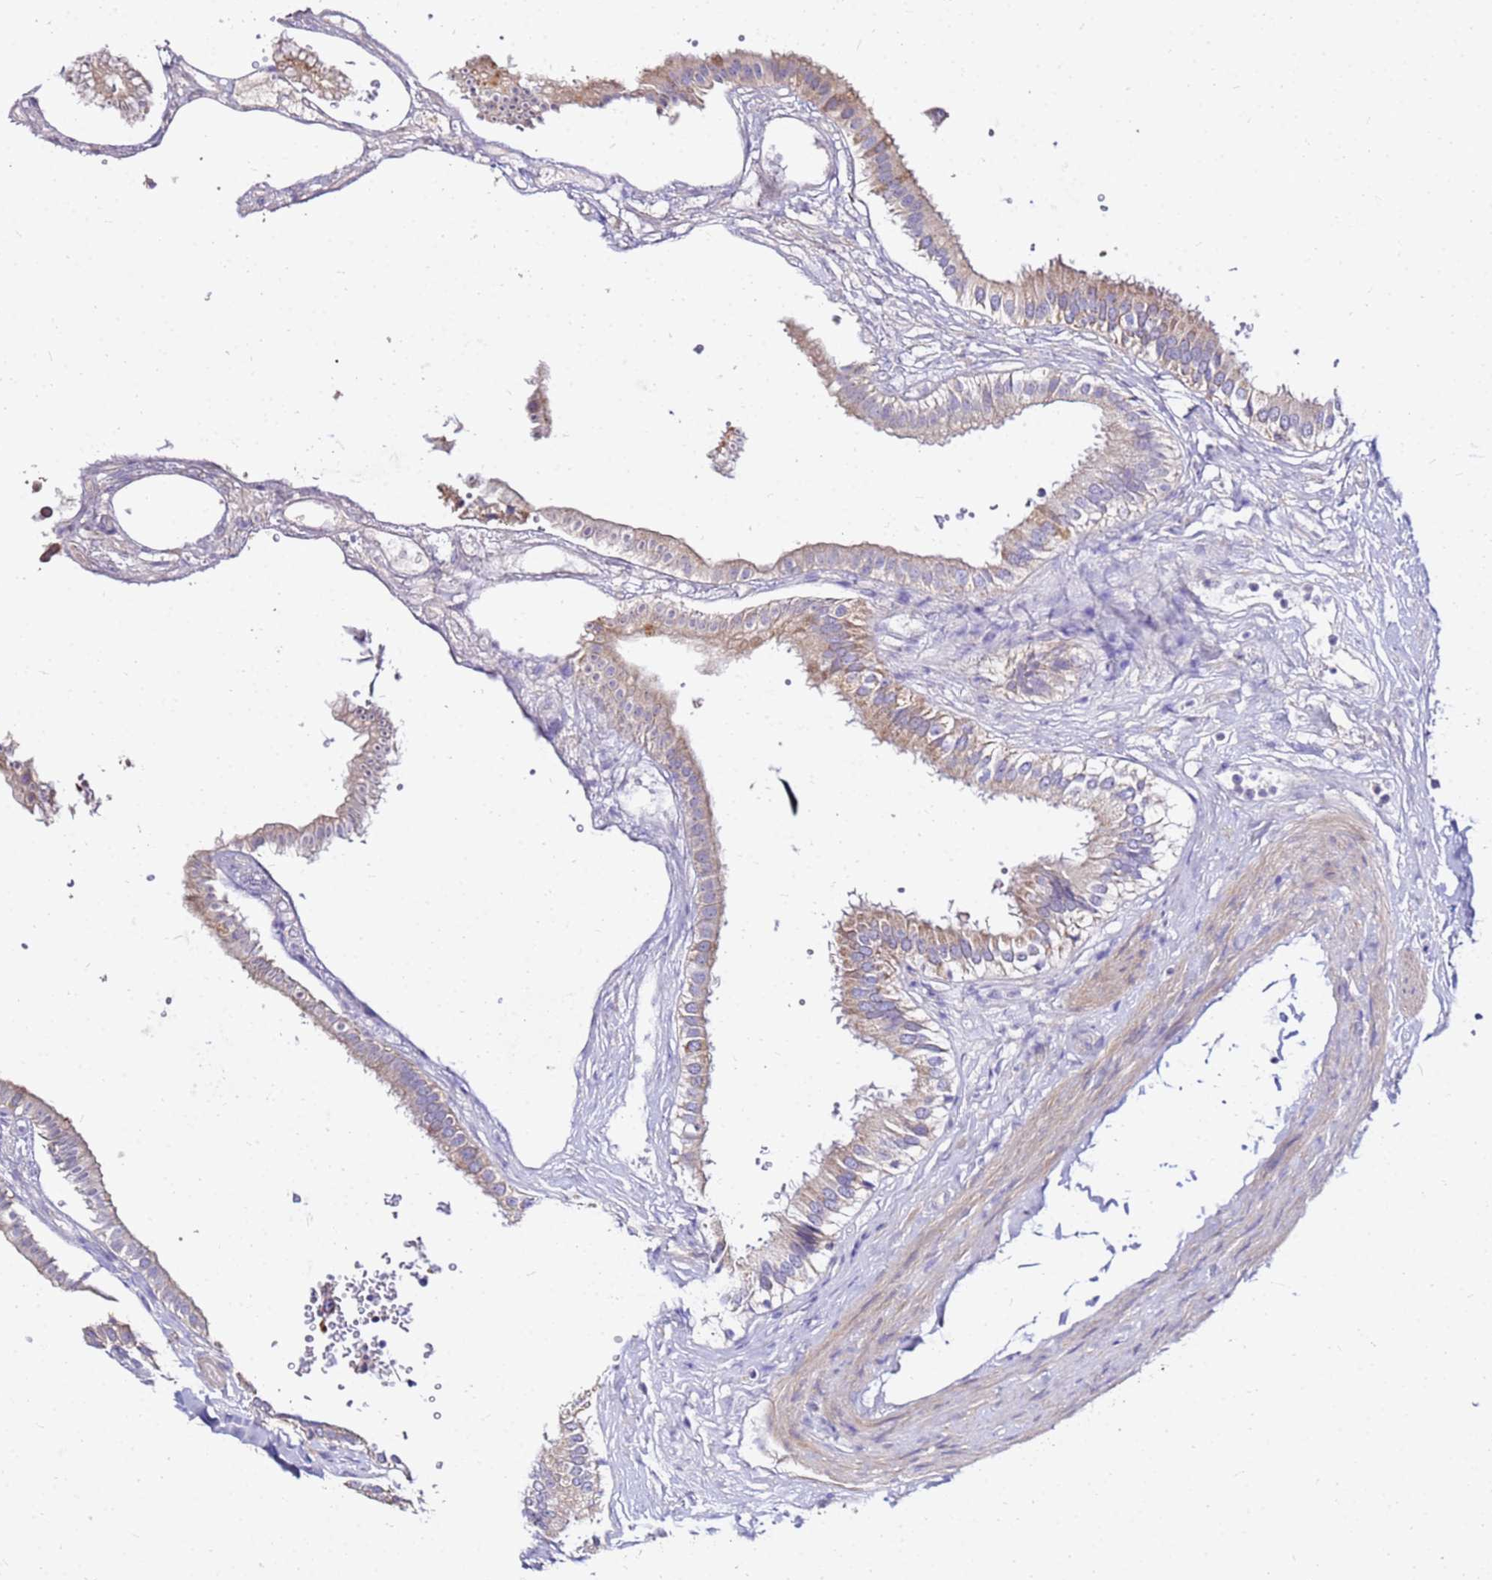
{"staining": {"intensity": "weak", "quantity": "25%-75%", "location": "cytoplasmic/membranous"}, "tissue": "gallbladder", "cell_type": "Glandular cells", "image_type": "normal", "snomed": [{"axis": "morphology", "description": "Normal tissue, NOS"}, {"axis": "topography", "description": "Gallbladder"}], "caption": "Immunohistochemistry (IHC) (DAB) staining of benign human gallbladder exhibits weak cytoplasmic/membranous protein expression in approximately 25%-75% of glandular cells. (Stains: DAB in brown, nuclei in blue, Microscopy: brightfield microscopy at high magnification).", "gene": "COX14", "patient": {"sex": "female", "age": 61}}